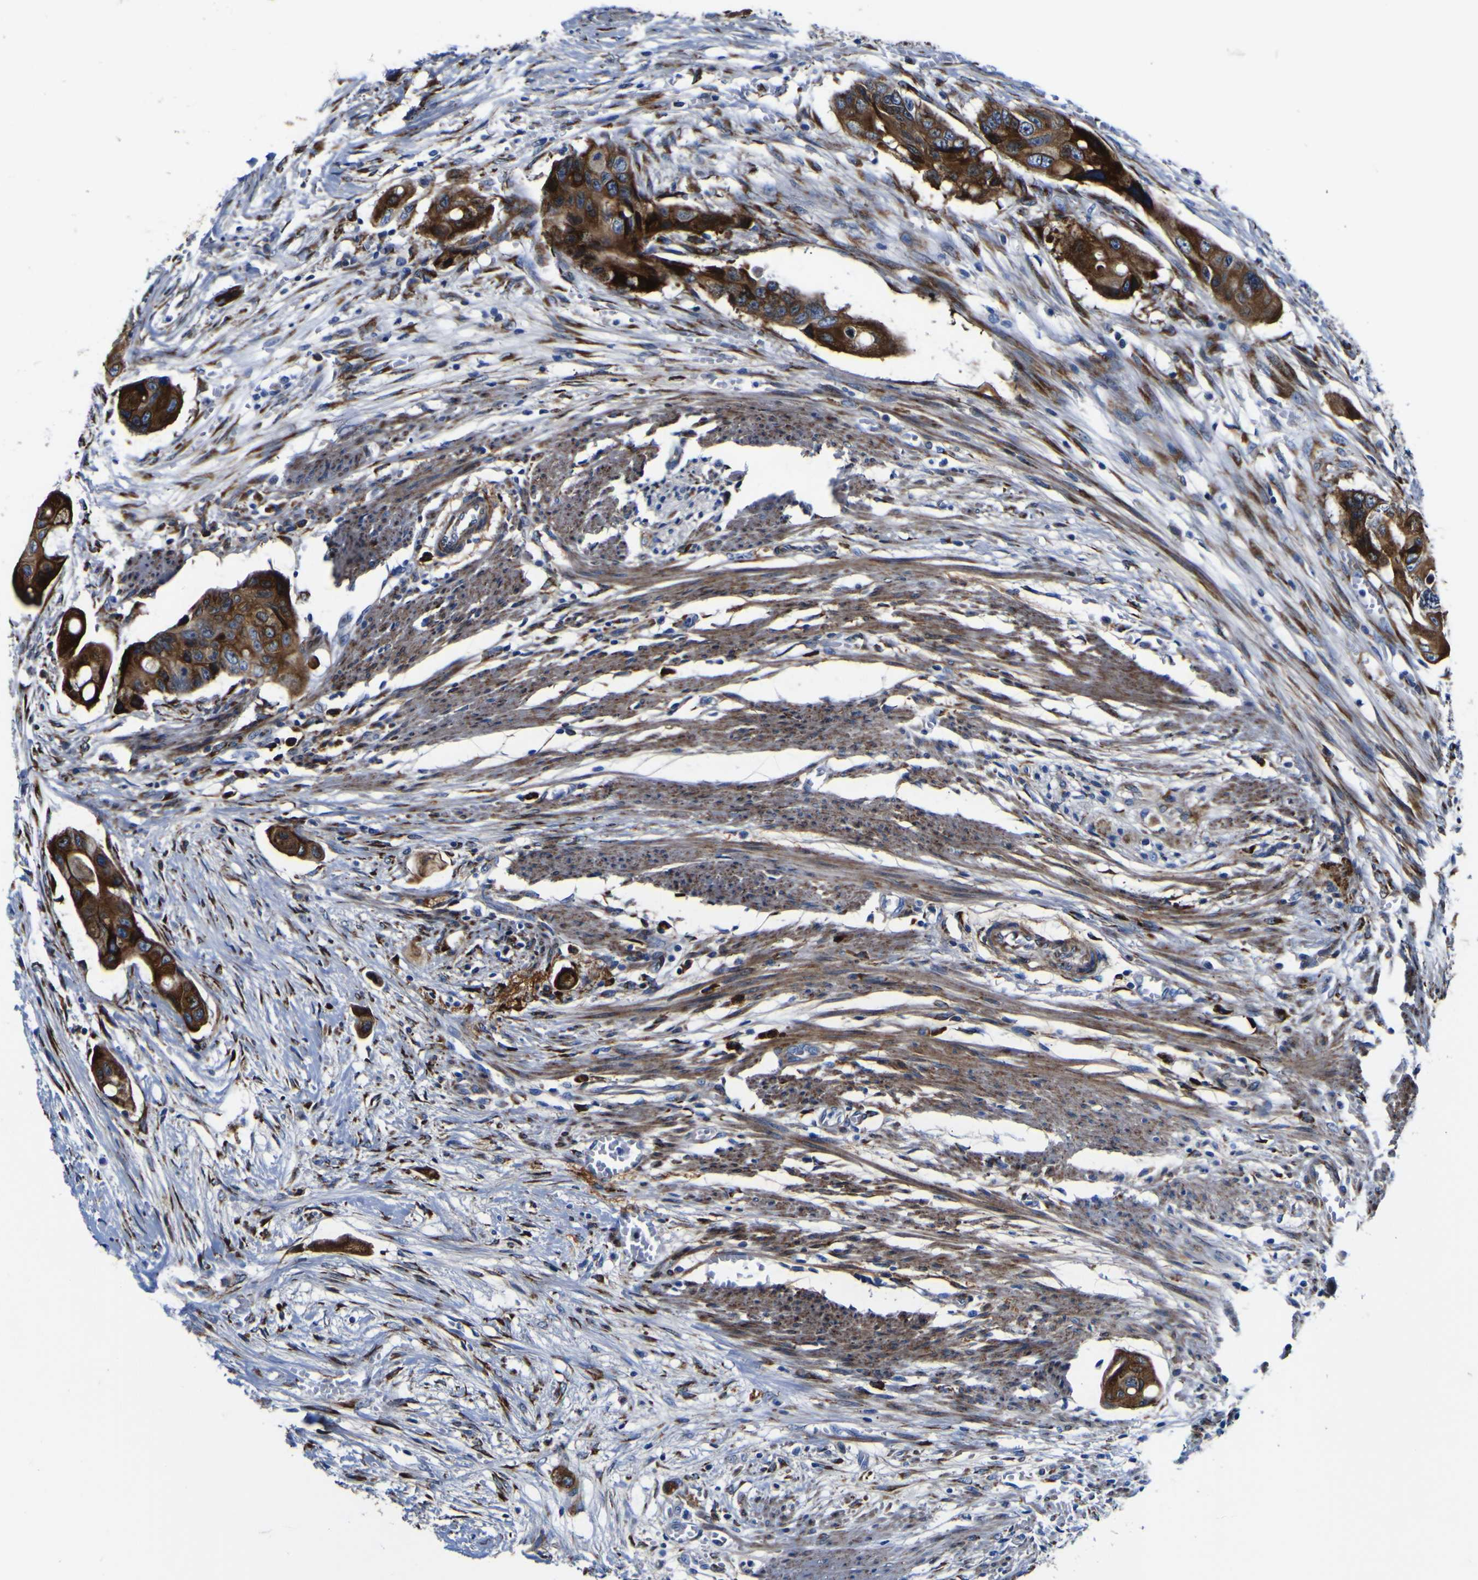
{"staining": {"intensity": "strong", "quantity": ">75%", "location": "cytoplasmic/membranous"}, "tissue": "colorectal cancer", "cell_type": "Tumor cells", "image_type": "cancer", "snomed": [{"axis": "morphology", "description": "Adenocarcinoma, NOS"}, {"axis": "topography", "description": "Colon"}], "caption": "Immunohistochemistry (DAB (3,3'-diaminobenzidine)) staining of human adenocarcinoma (colorectal) reveals strong cytoplasmic/membranous protein positivity in approximately >75% of tumor cells.", "gene": "SCD", "patient": {"sex": "female", "age": 57}}